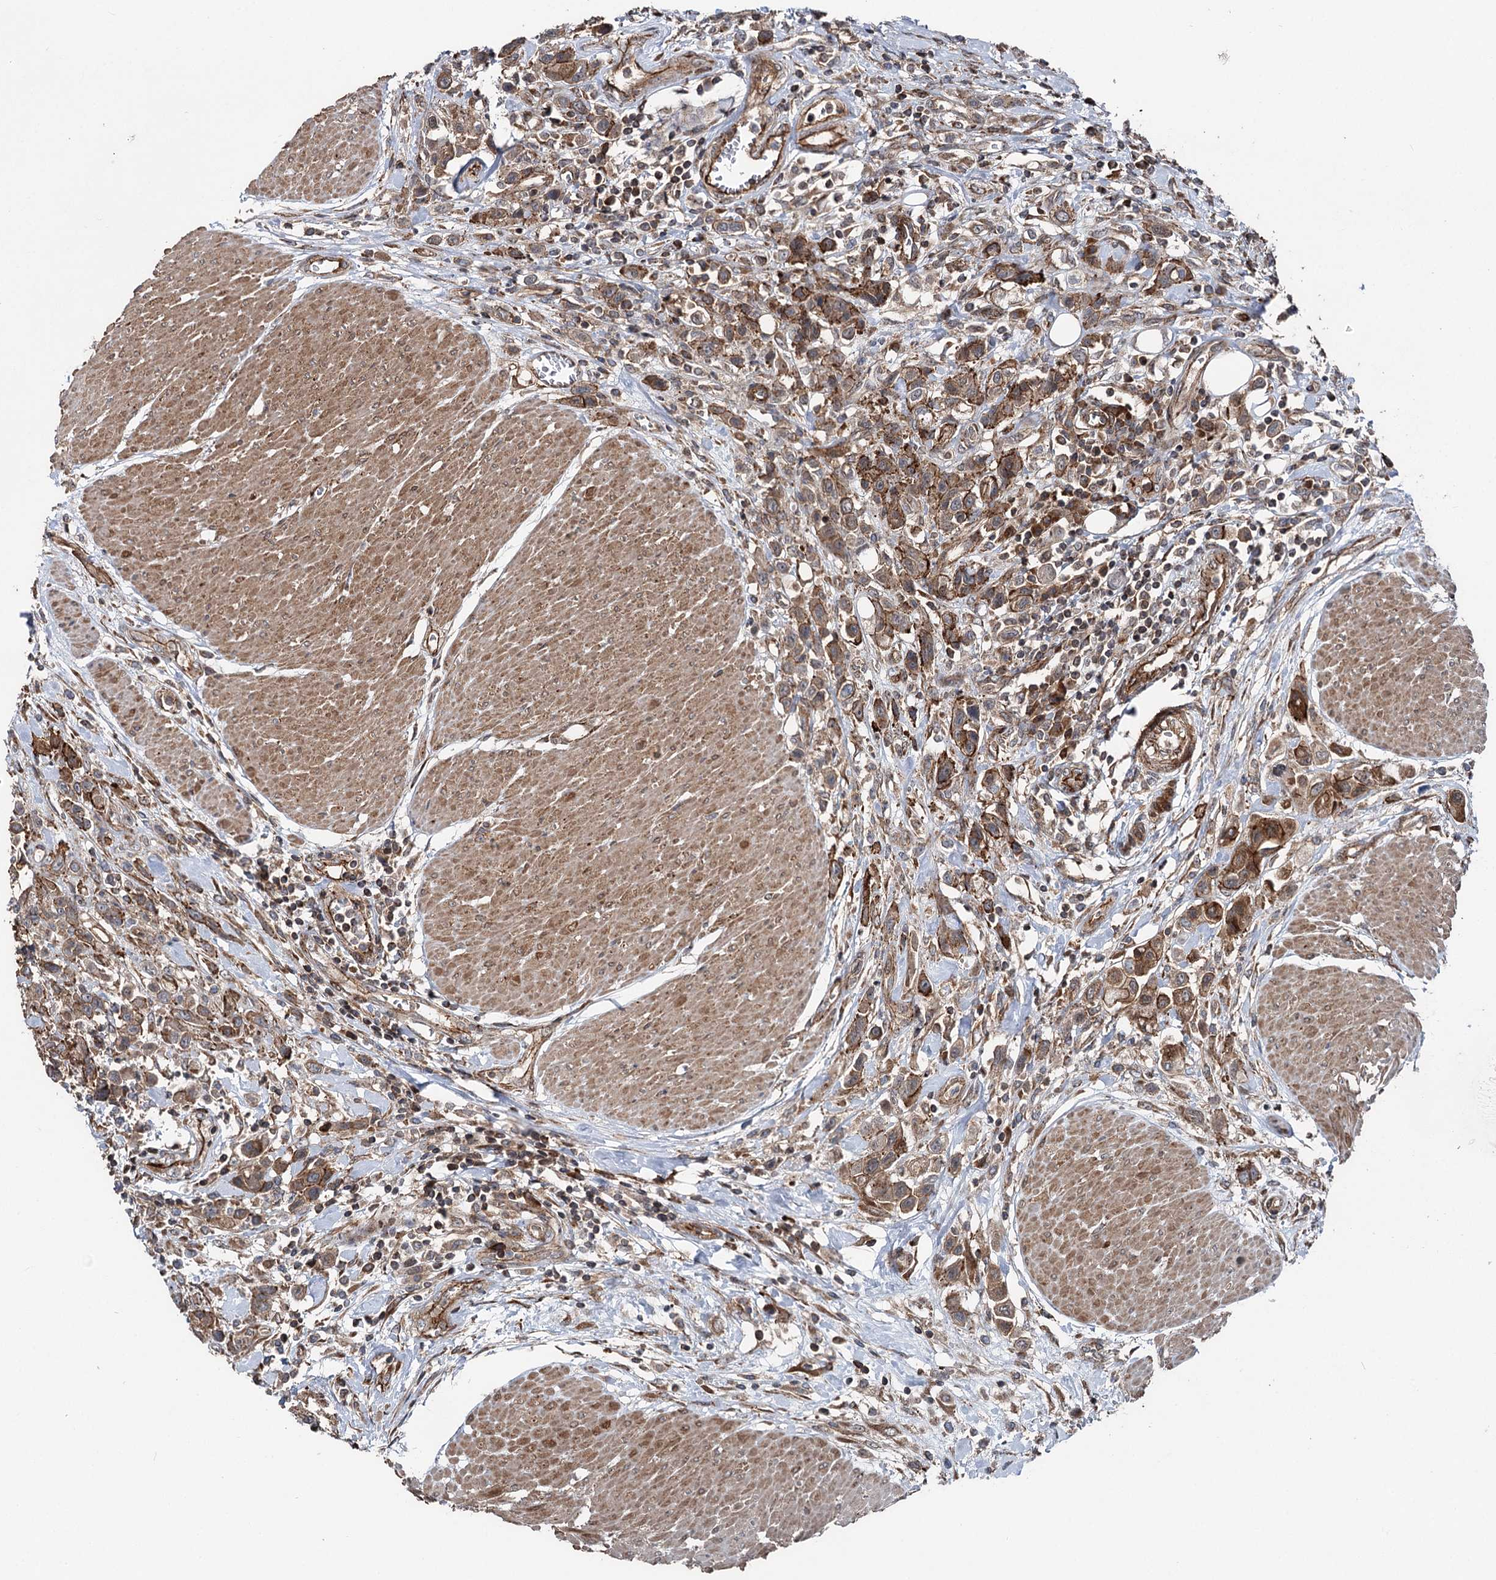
{"staining": {"intensity": "moderate", "quantity": ">75%", "location": "cytoplasmic/membranous"}, "tissue": "urothelial cancer", "cell_type": "Tumor cells", "image_type": "cancer", "snomed": [{"axis": "morphology", "description": "Urothelial carcinoma, High grade"}, {"axis": "topography", "description": "Urinary bladder"}], "caption": "Brown immunohistochemical staining in urothelial cancer displays moderate cytoplasmic/membranous staining in approximately >75% of tumor cells.", "gene": "ITFG2", "patient": {"sex": "male", "age": 50}}